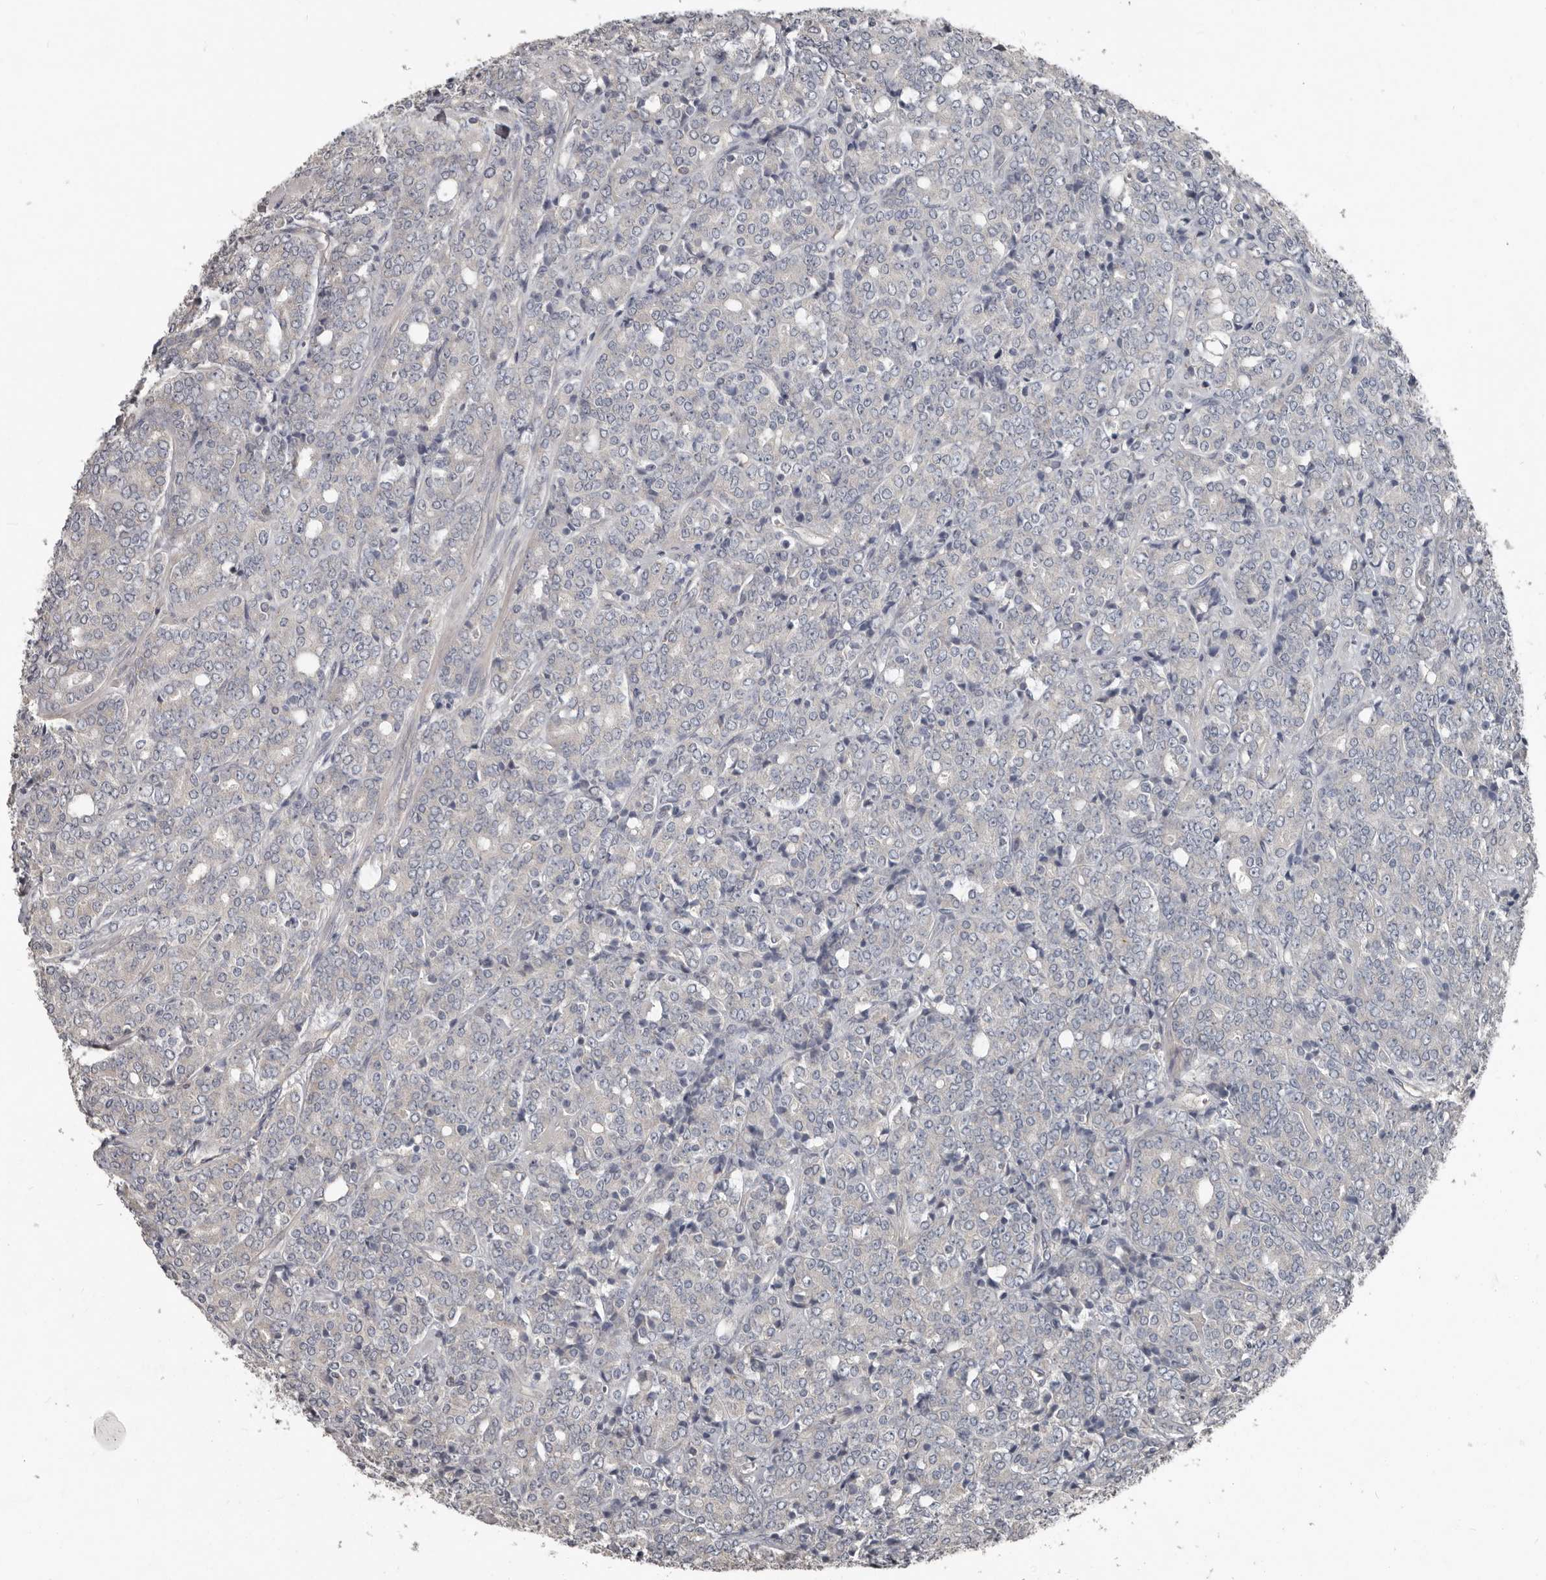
{"staining": {"intensity": "negative", "quantity": "none", "location": "none"}, "tissue": "prostate cancer", "cell_type": "Tumor cells", "image_type": "cancer", "snomed": [{"axis": "morphology", "description": "Adenocarcinoma, High grade"}, {"axis": "topography", "description": "Prostate"}], "caption": "Human prostate cancer stained for a protein using immunohistochemistry (IHC) shows no positivity in tumor cells.", "gene": "CA6", "patient": {"sex": "male", "age": 62}}